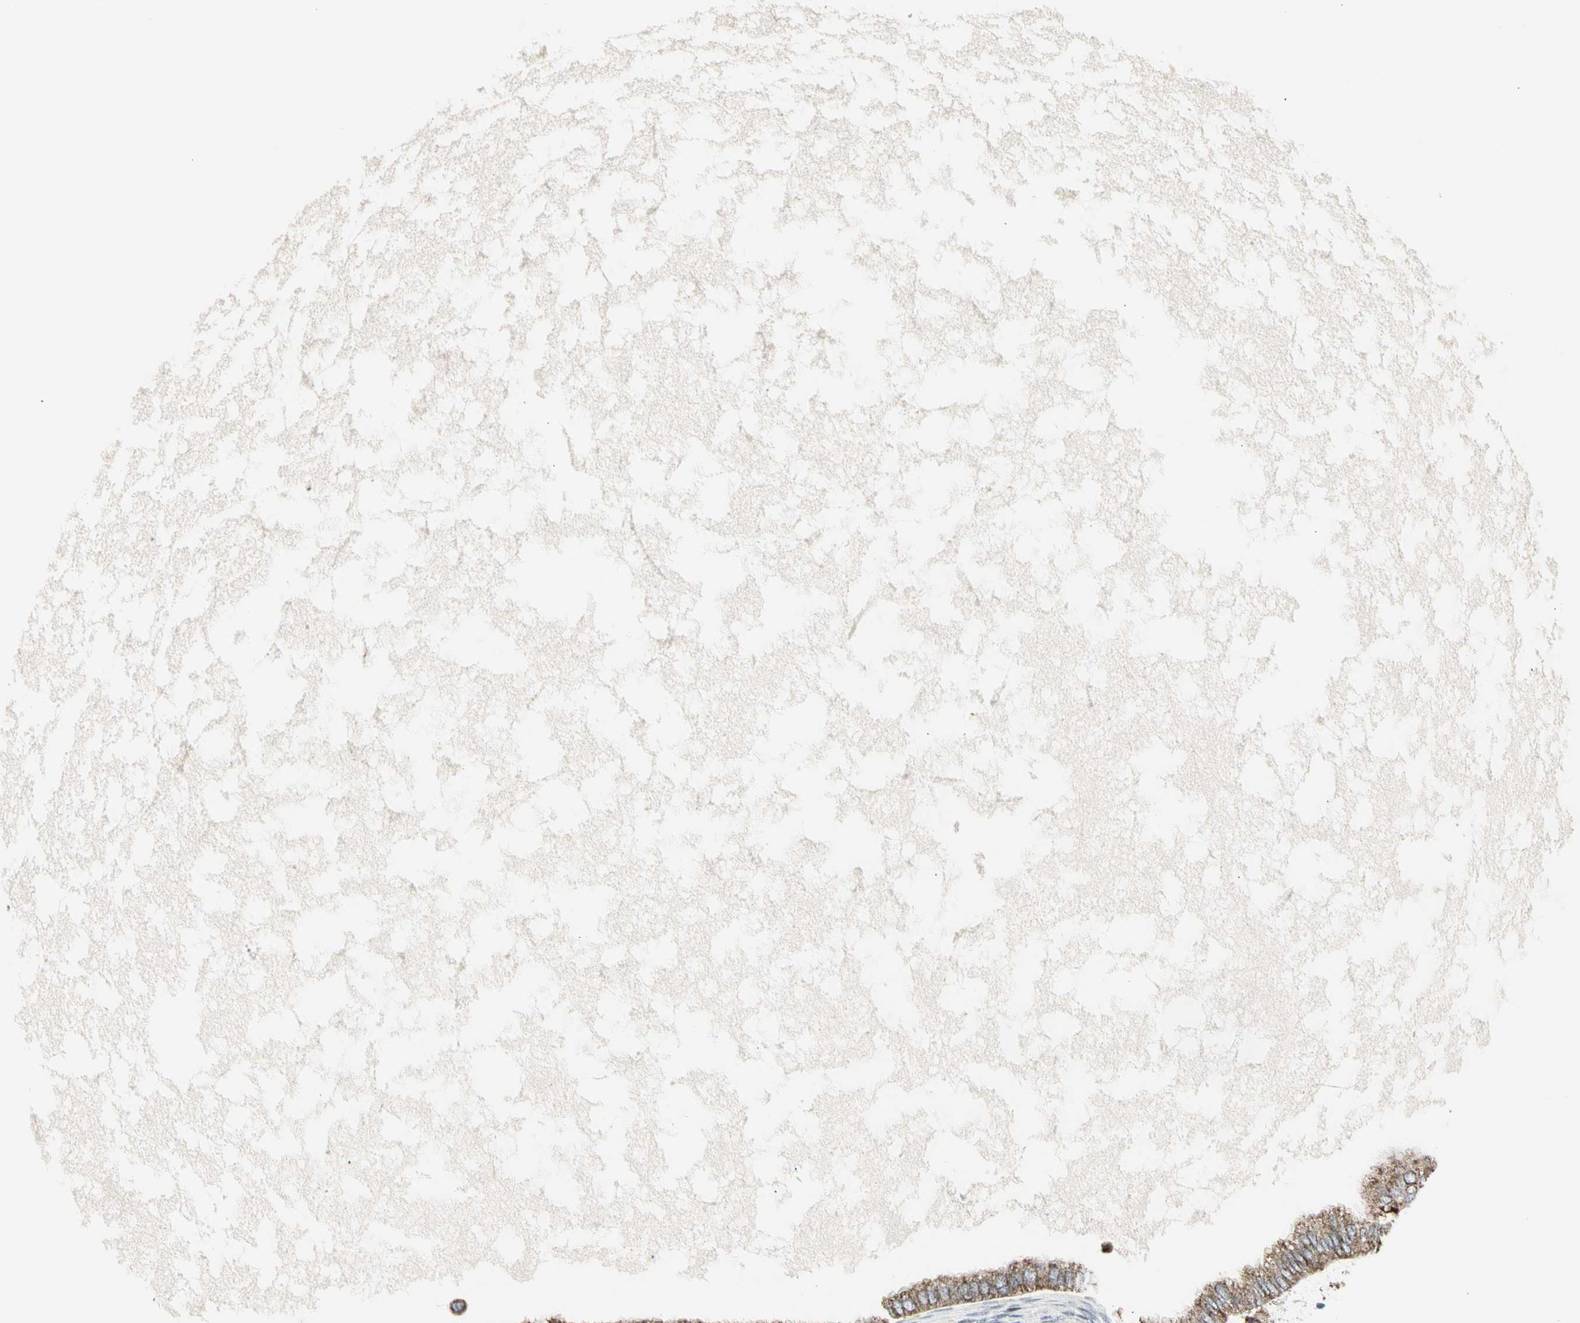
{"staining": {"intensity": "moderate", "quantity": ">75%", "location": "cytoplasmic/membranous"}, "tissue": "ovarian cancer", "cell_type": "Tumor cells", "image_type": "cancer", "snomed": [{"axis": "morphology", "description": "Cystadenocarcinoma, mucinous, NOS"}, {"axis": "topography", "description": "Ovary"}], "caption": "Tumor cells exhibit medium levels of moderate cytoplasmic/membranous staining in approximately >75% of cells in human ovarian cancer (mucinous cystadenocarcinoma).", "gene": "TMEM176A", "patient": {"sex": "female", "age": 80}}